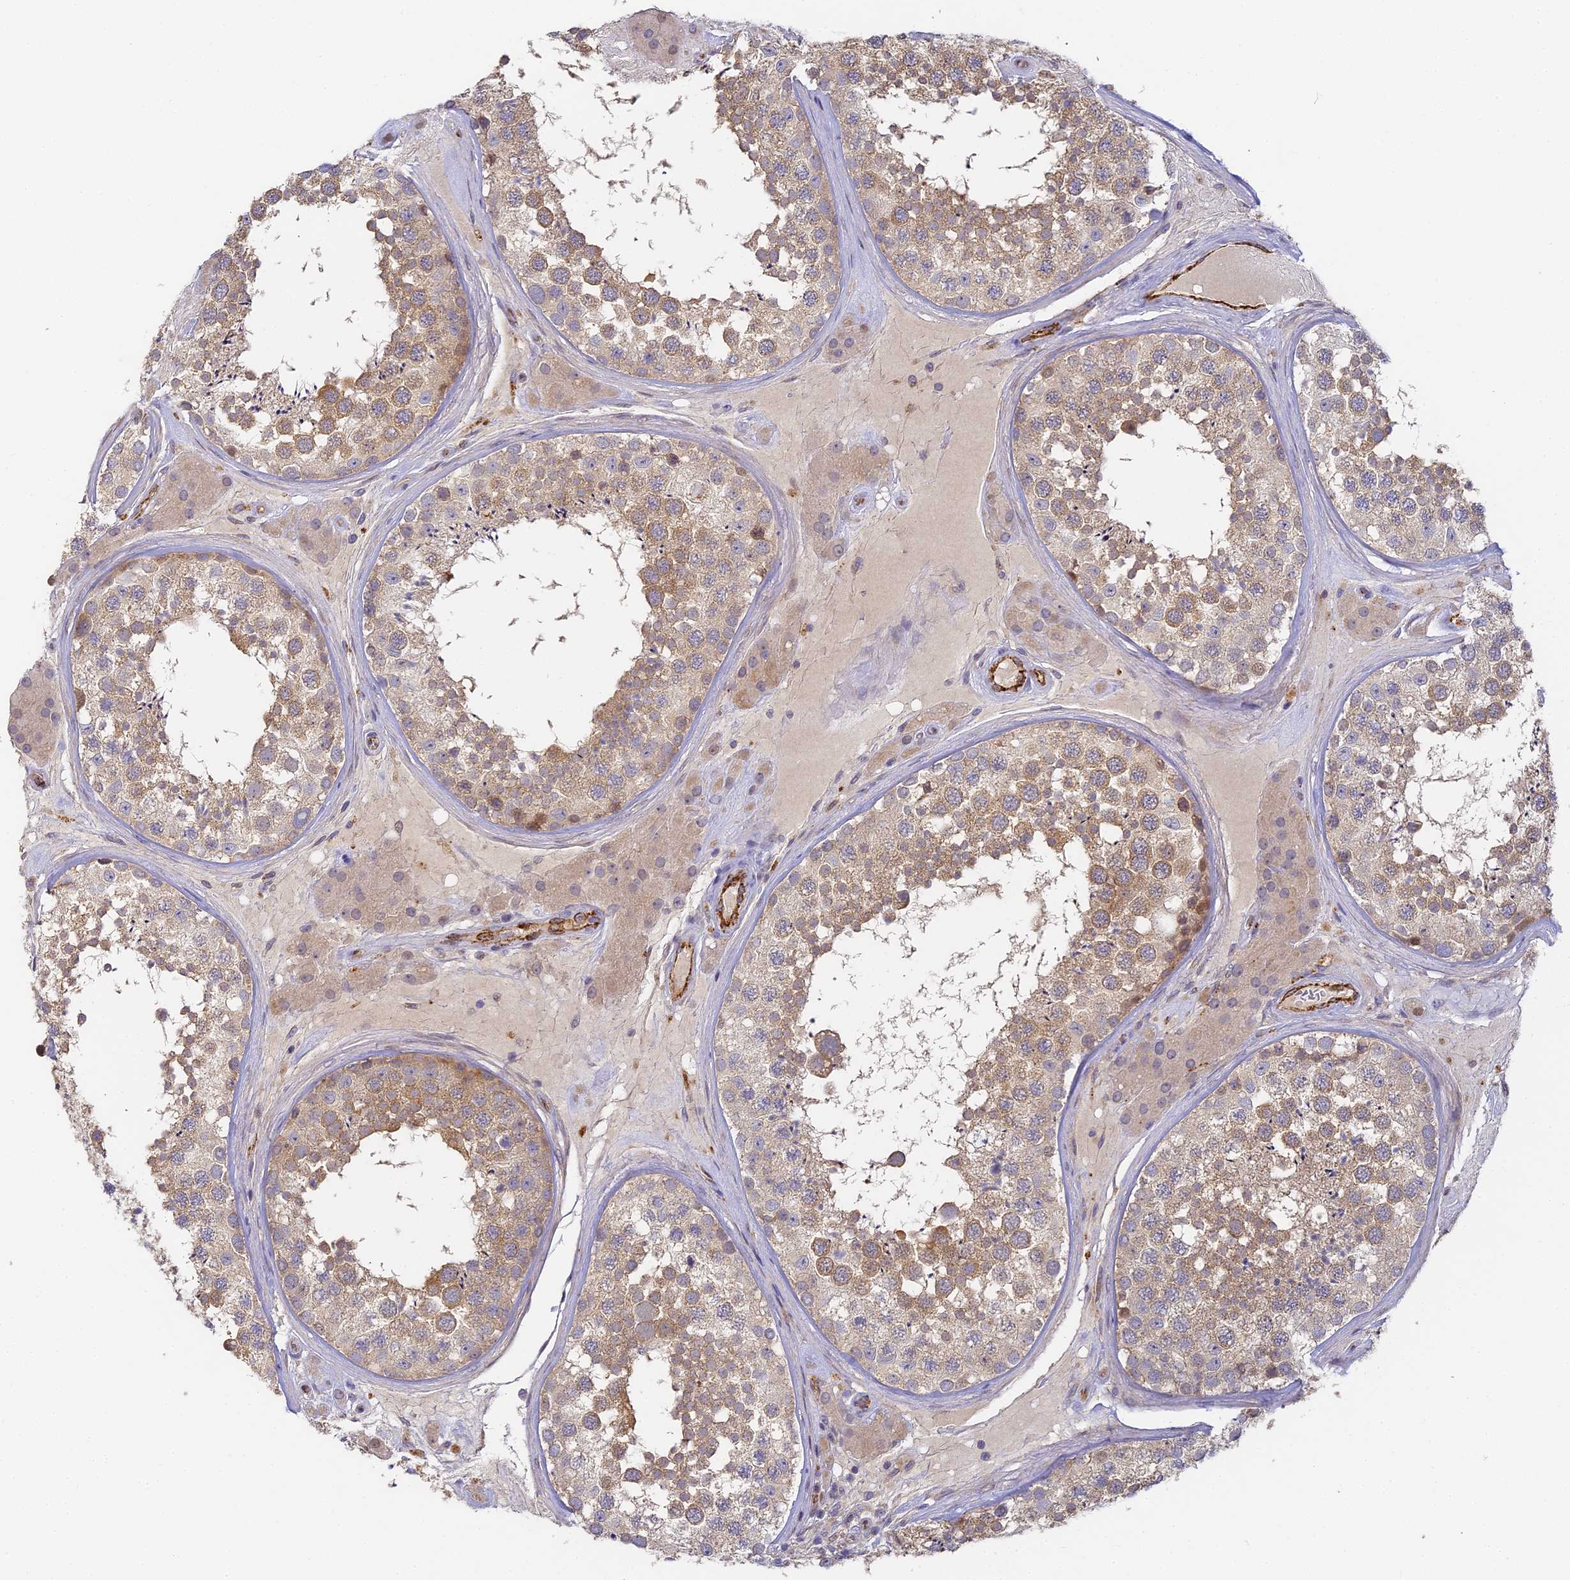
{"staining": {"intensity": "moderate", "quantity": "25%-75%", "location": "cytoplasmic/membranous"}, "tissue": "testis", "cell_type": "Cells in seminiferous ducts", "image_type": "normal", "snomed": [{"axis": "morphology", "description": "Normal tissue, NOS"}, {"axis": "topography", "description": "Testis"}], "caption": "Immunohistochemical staining of unremarkable testis exhibits moderate cytoplasmic/membranous protein positivity in approximately 25%-75% of cells in seminiferous ducts. (DAB (3,3'-diaminobenzidine) = brown stain, brightfield microscopy at high magnification).", "gene": "DNAAF10", "patient": {"sex": "male", "age": 46}}